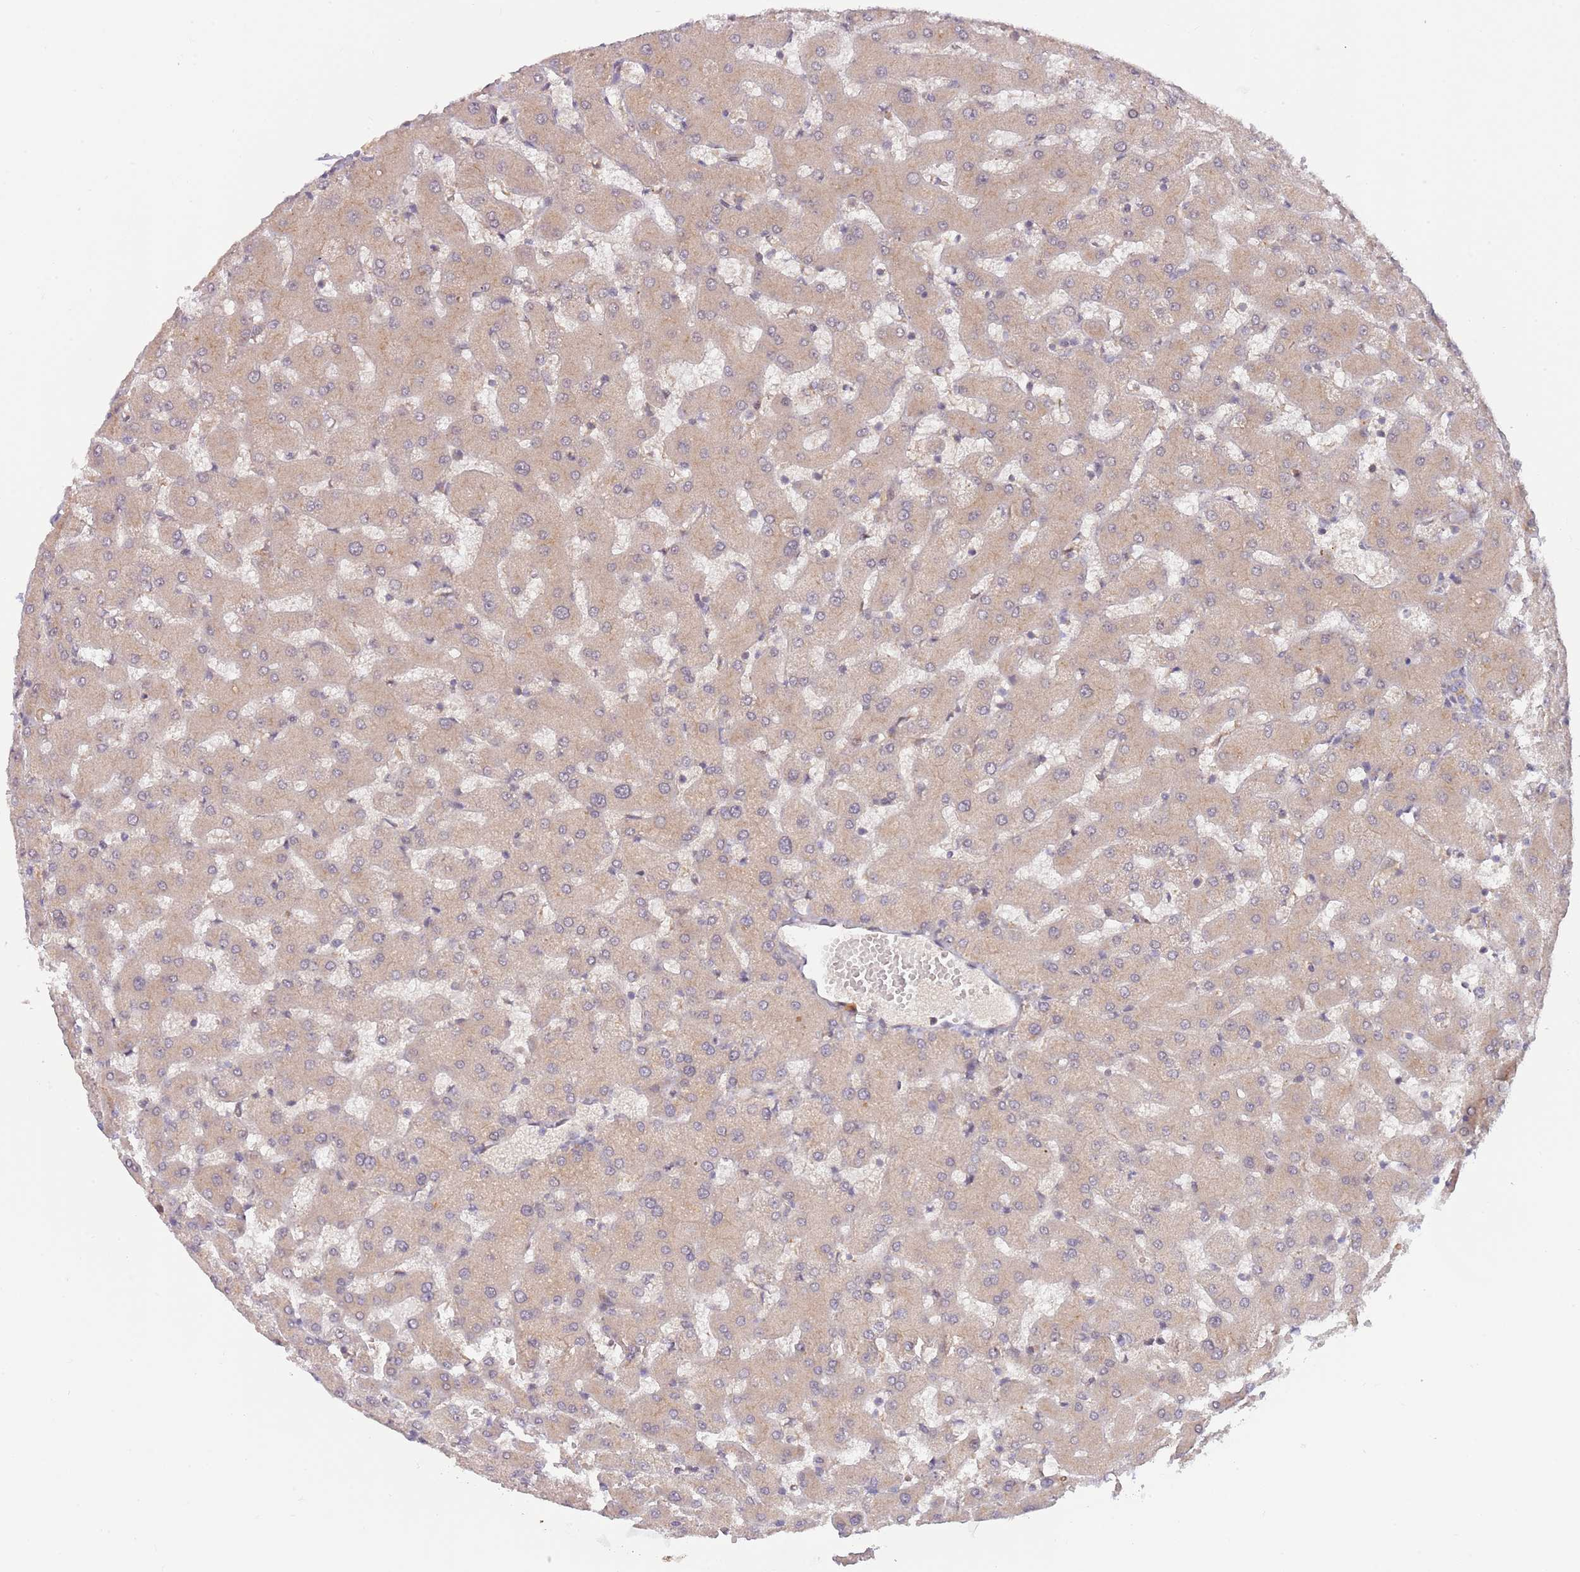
{"staining": {"intensity": "negative", "quantity": "none", "location": "none"}, "tissue": "liver", "cell_type": "Cholangiocytes", "image_type": "normal", "snomed": [{"axis": "morphology", "description": "Normal tissue, NOS"}, {"axis": "topography", "description": "Liver"}], "caption": "Immunohistochemical staining of benign human liver shows no significant staining in cholangiocytes. The staining is performed using DAB brown chromogen with nuclei counter-stained in using hematoxylin.", "gene": "PRR16", "patient": {"sex": "female", "age": 63}}